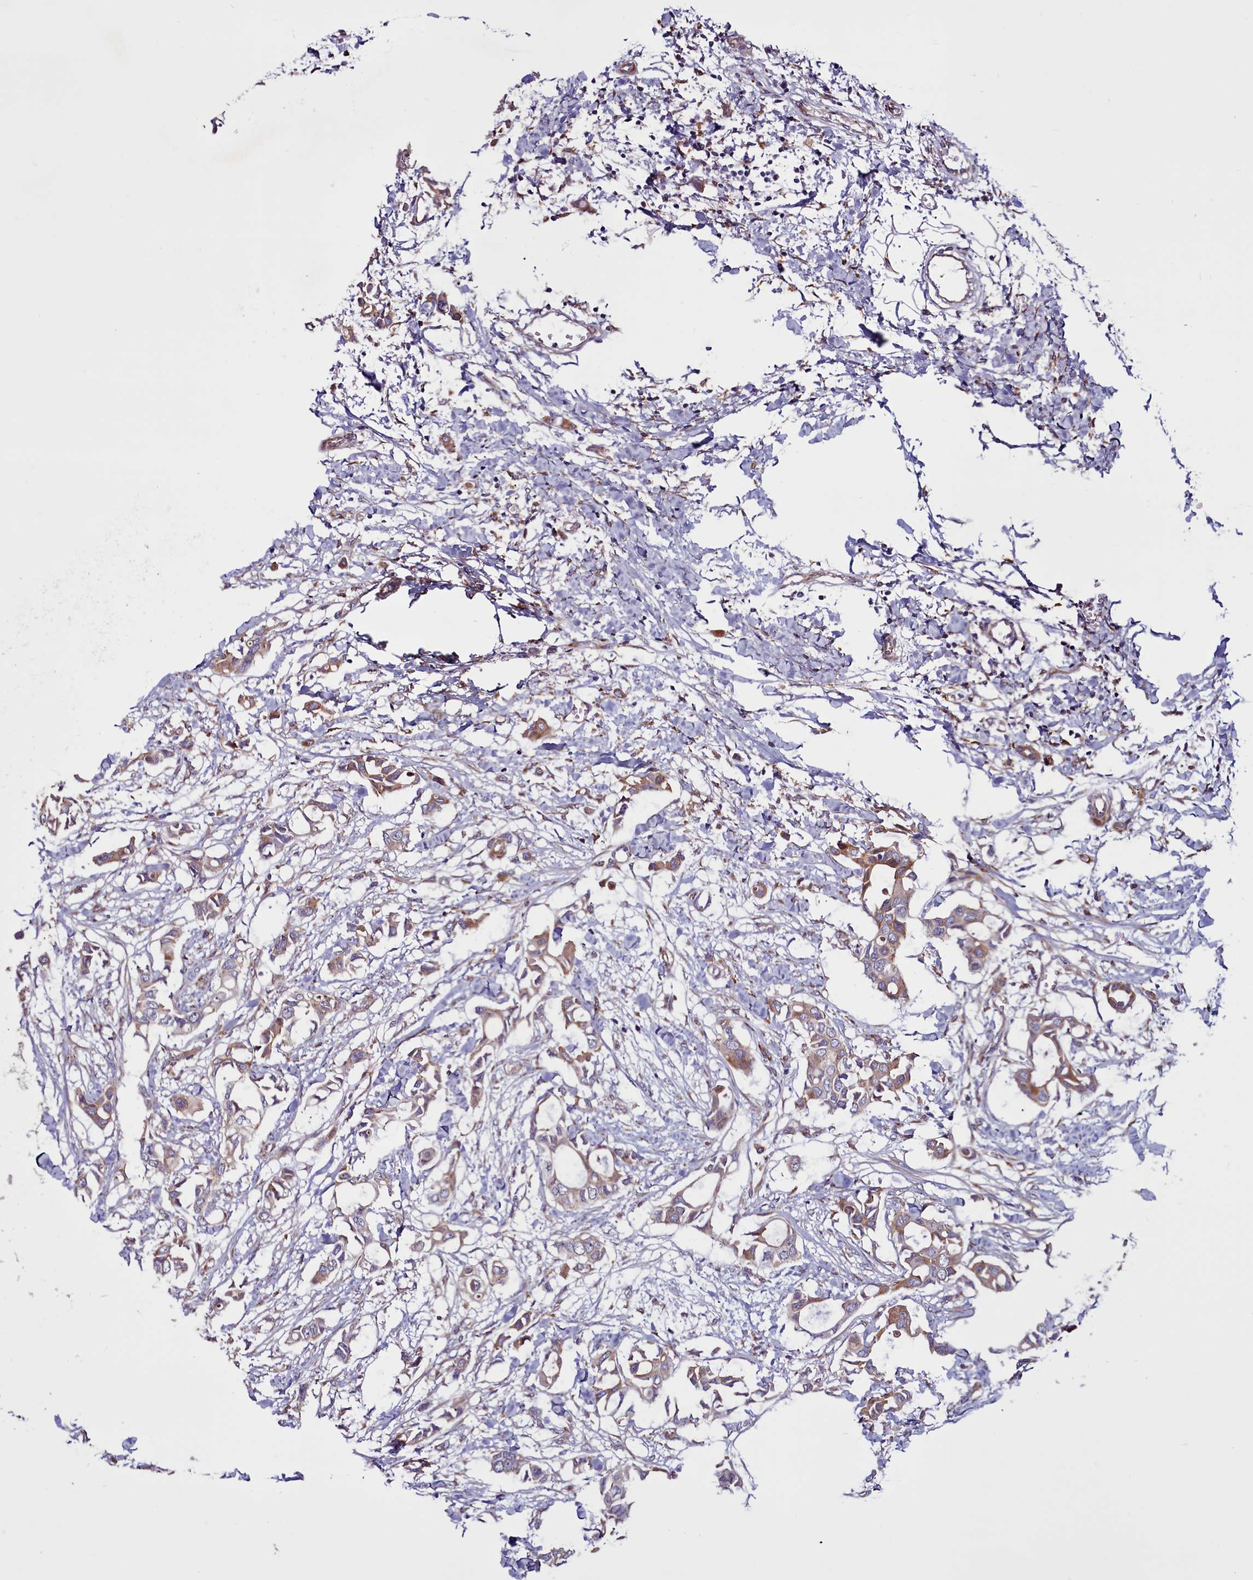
{"staining": {"intensity": "moderate", "quantity": ">75%", "location": "cytoplasmic/membranous"}, "tissue": "breast cancer", "cell_type": "Tumor cells", "image_type": "cancer", "snomed": [{"axis": "morphology", "description": "Duct carcinoma"}, {"axis": "topography", "description": "Breast"}], "caption": "Immunohistochemistry (IHC) of human breast cancer (intraductal carcinoma) displays medium levels of moderate cytoplasmic/membranous expression in about >75% of tumor cells.", "gene": "MCRIP1", "patient": {"sex": "female", "age": 41}}